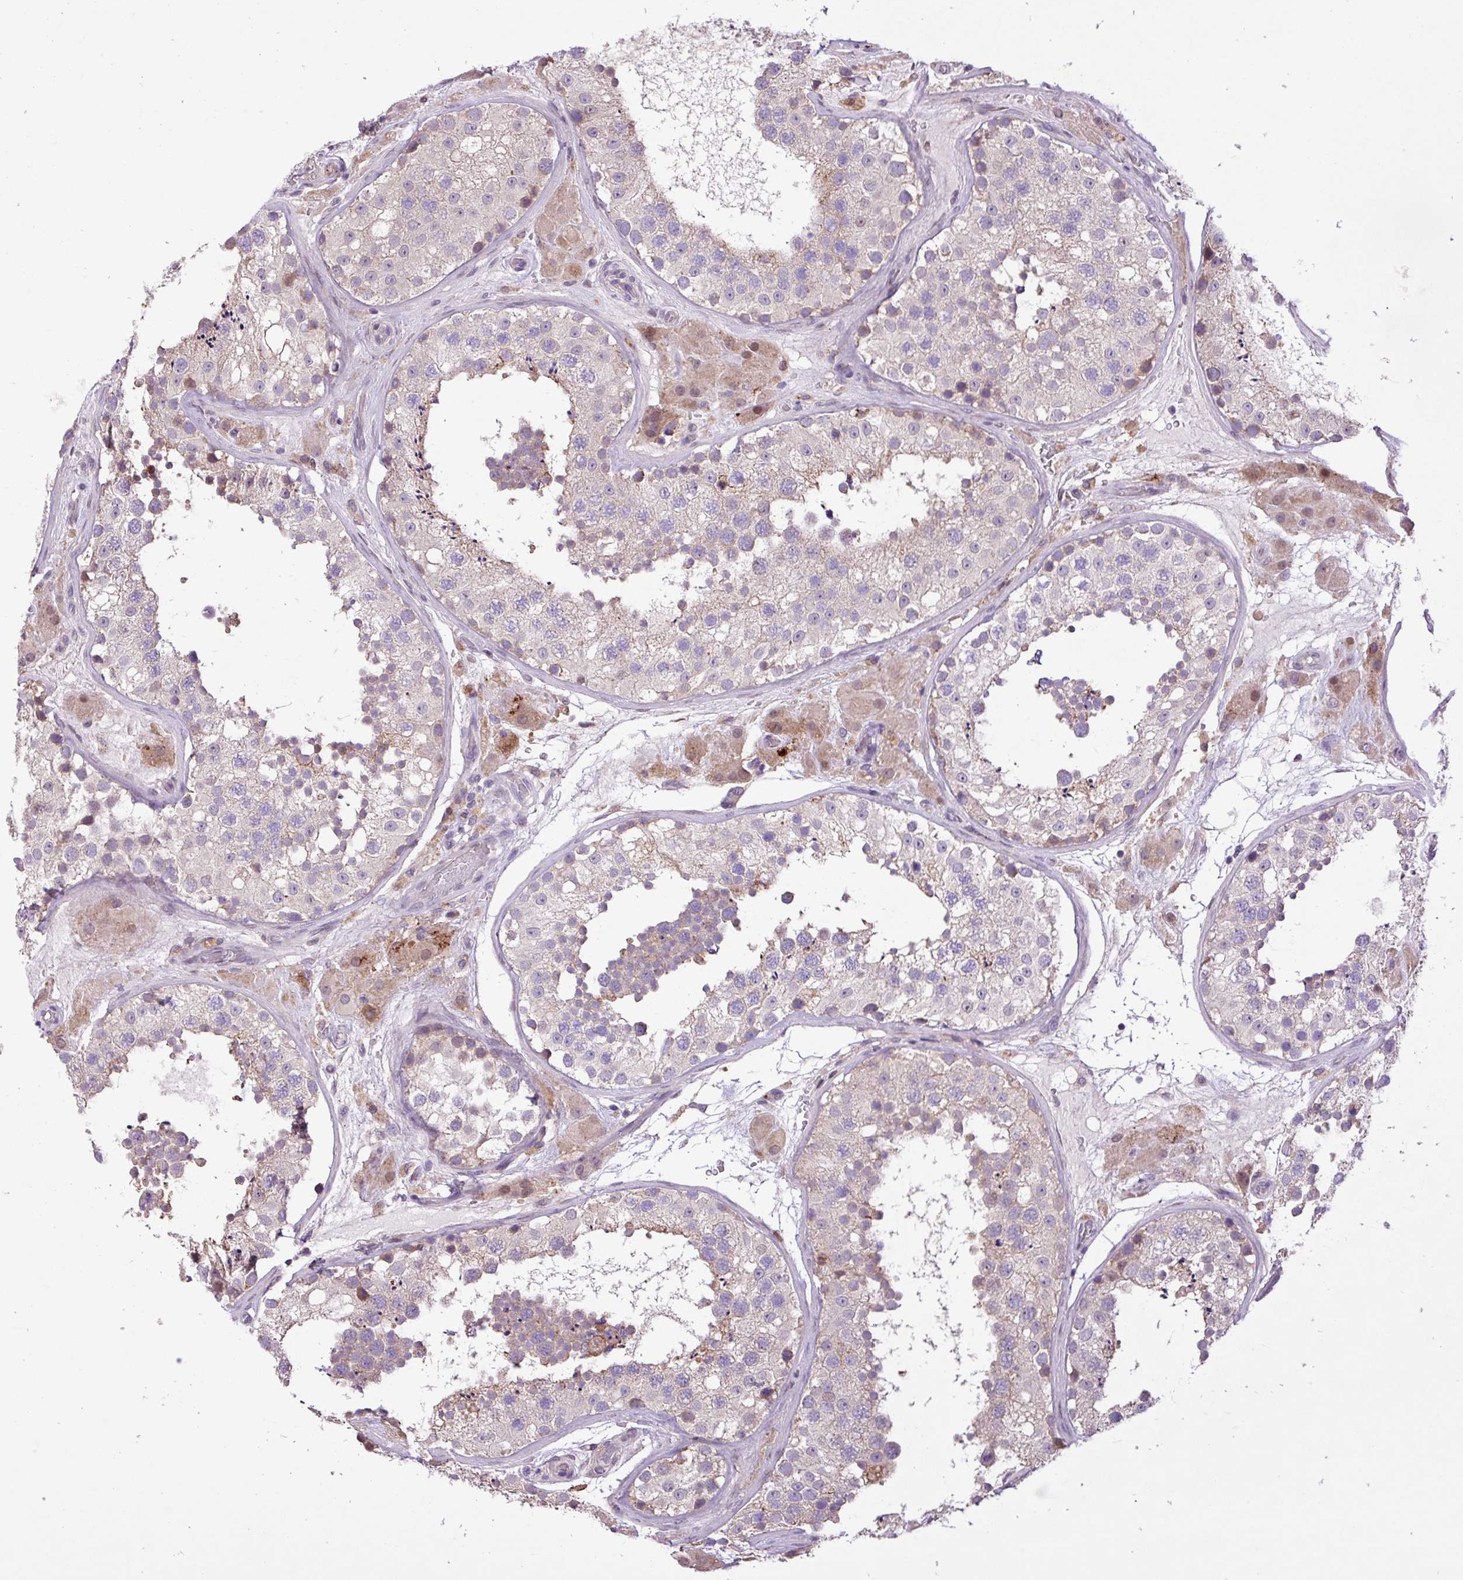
{"staining": {"intensity": "moderate", "quantity": "<25%", "location": "cytoplasmic/membranous"}, "tissue": "testis", "cell_type": "Cells in seminiferous ducts", "image_type": "normal", "snomed": [{"axis": "morphology", "description": "Normal tissue, NOS"}, {"axis": "topography", "description": "Testis"}], "caption": "Testis was stained to show a protein in brown. There is low levels of moderate cytoplasmic/membranous expression in about <25% of cells in seminiferous ducts.", "gene": "RPP25L", "patient": {"sex": "male", "age": 26}}